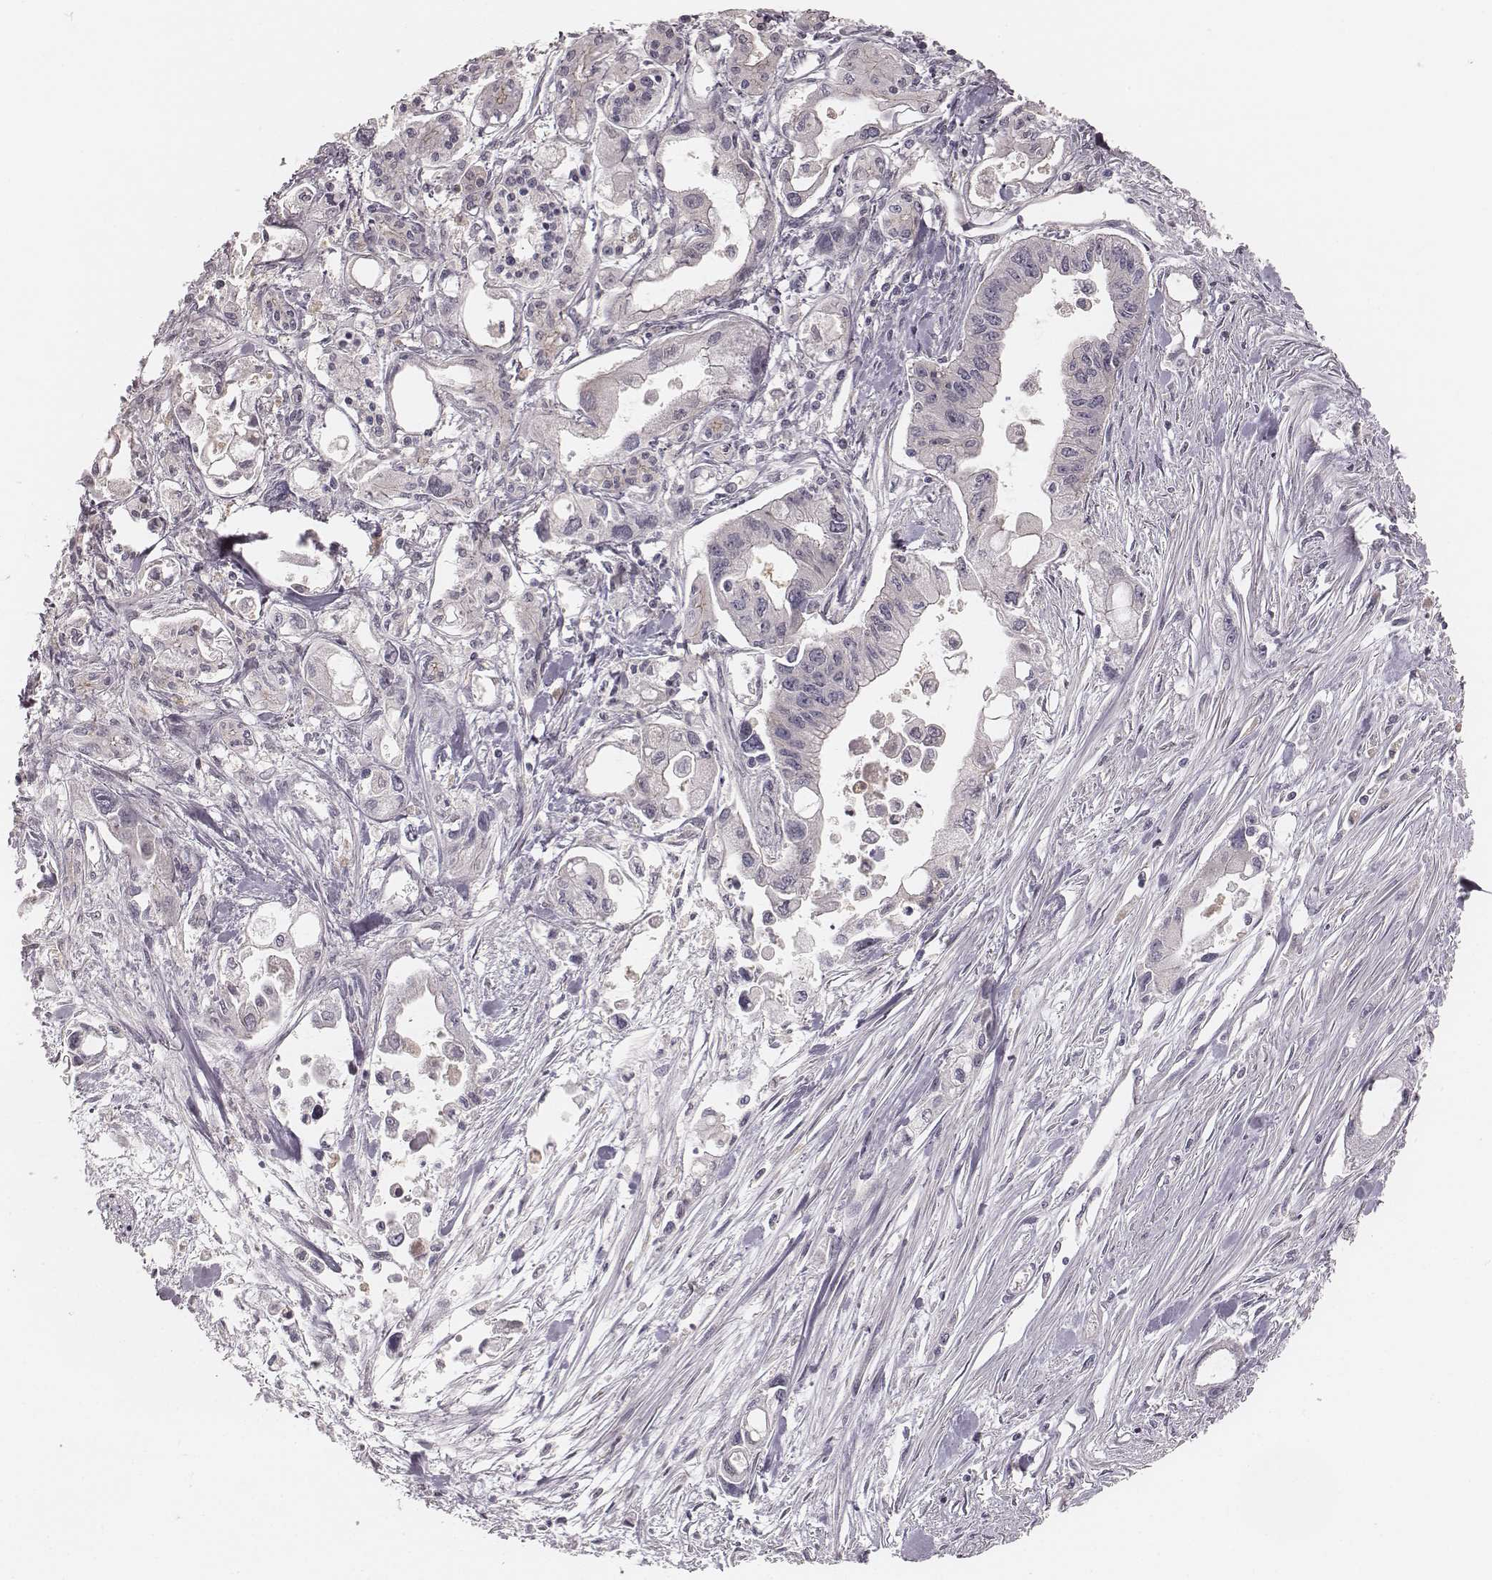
{"staining": {"intensity": "negative", "quantity": "none", "location": "none"}, "tissue": "pancreatic cancer", "cell_type": "Tumor cells", "image_type": "cancer", "snomed": [{"axis": "morphology", "description": "Adenocarcinoma, NOS"}, {"axis": "topography", "description": "Pancreas"}], "caption": "This histopathology image is of pancreatic cancer stained with immunohistochemistry to label a protein in brown with the nuclei are counter-stained blue. There is no positivity in tumor cells.", "gene": "TDRD5", "patient": {"sex": "female", "age": 61}}